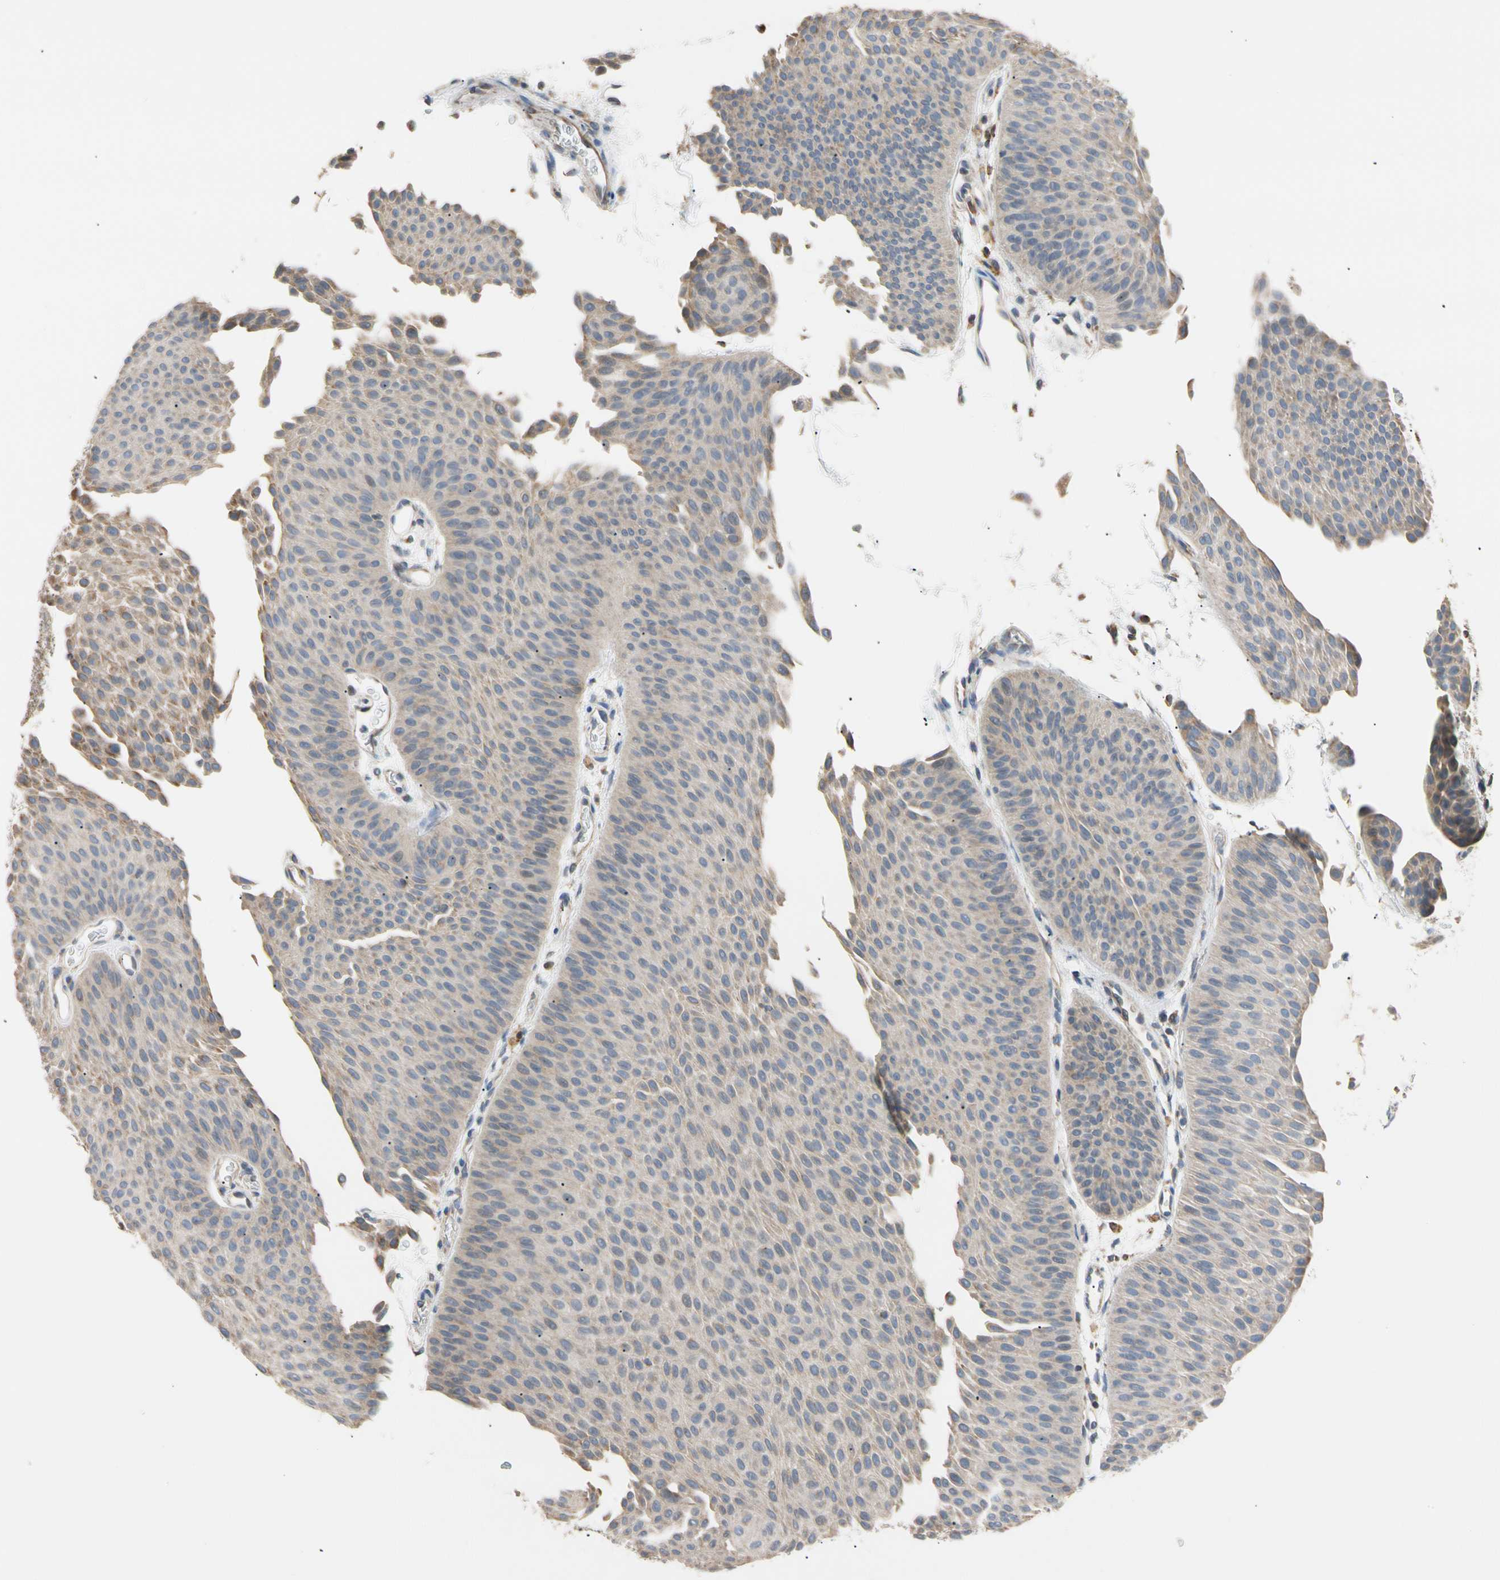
{"staining": {"intensity": "weak", "quantity": "<25%", "location": "cytoplasmic/membranous"}, "tissue": "urothelial cancer", "cell_type": "Tumor cells", "image_type": "cancer", "snomed": [{"axis": "morphology", "description": "Urothelial carcinoma, Low grade"}, {"axis": "topography", "description": "Urinary bladder"}], "caption": "This is an immunohistochemistry (IHC) image of human urothelial cancer. There is no positivity in tumor cells.", "gene": "PLGRKT", "patient": {"sex": "female", "age": 60}}